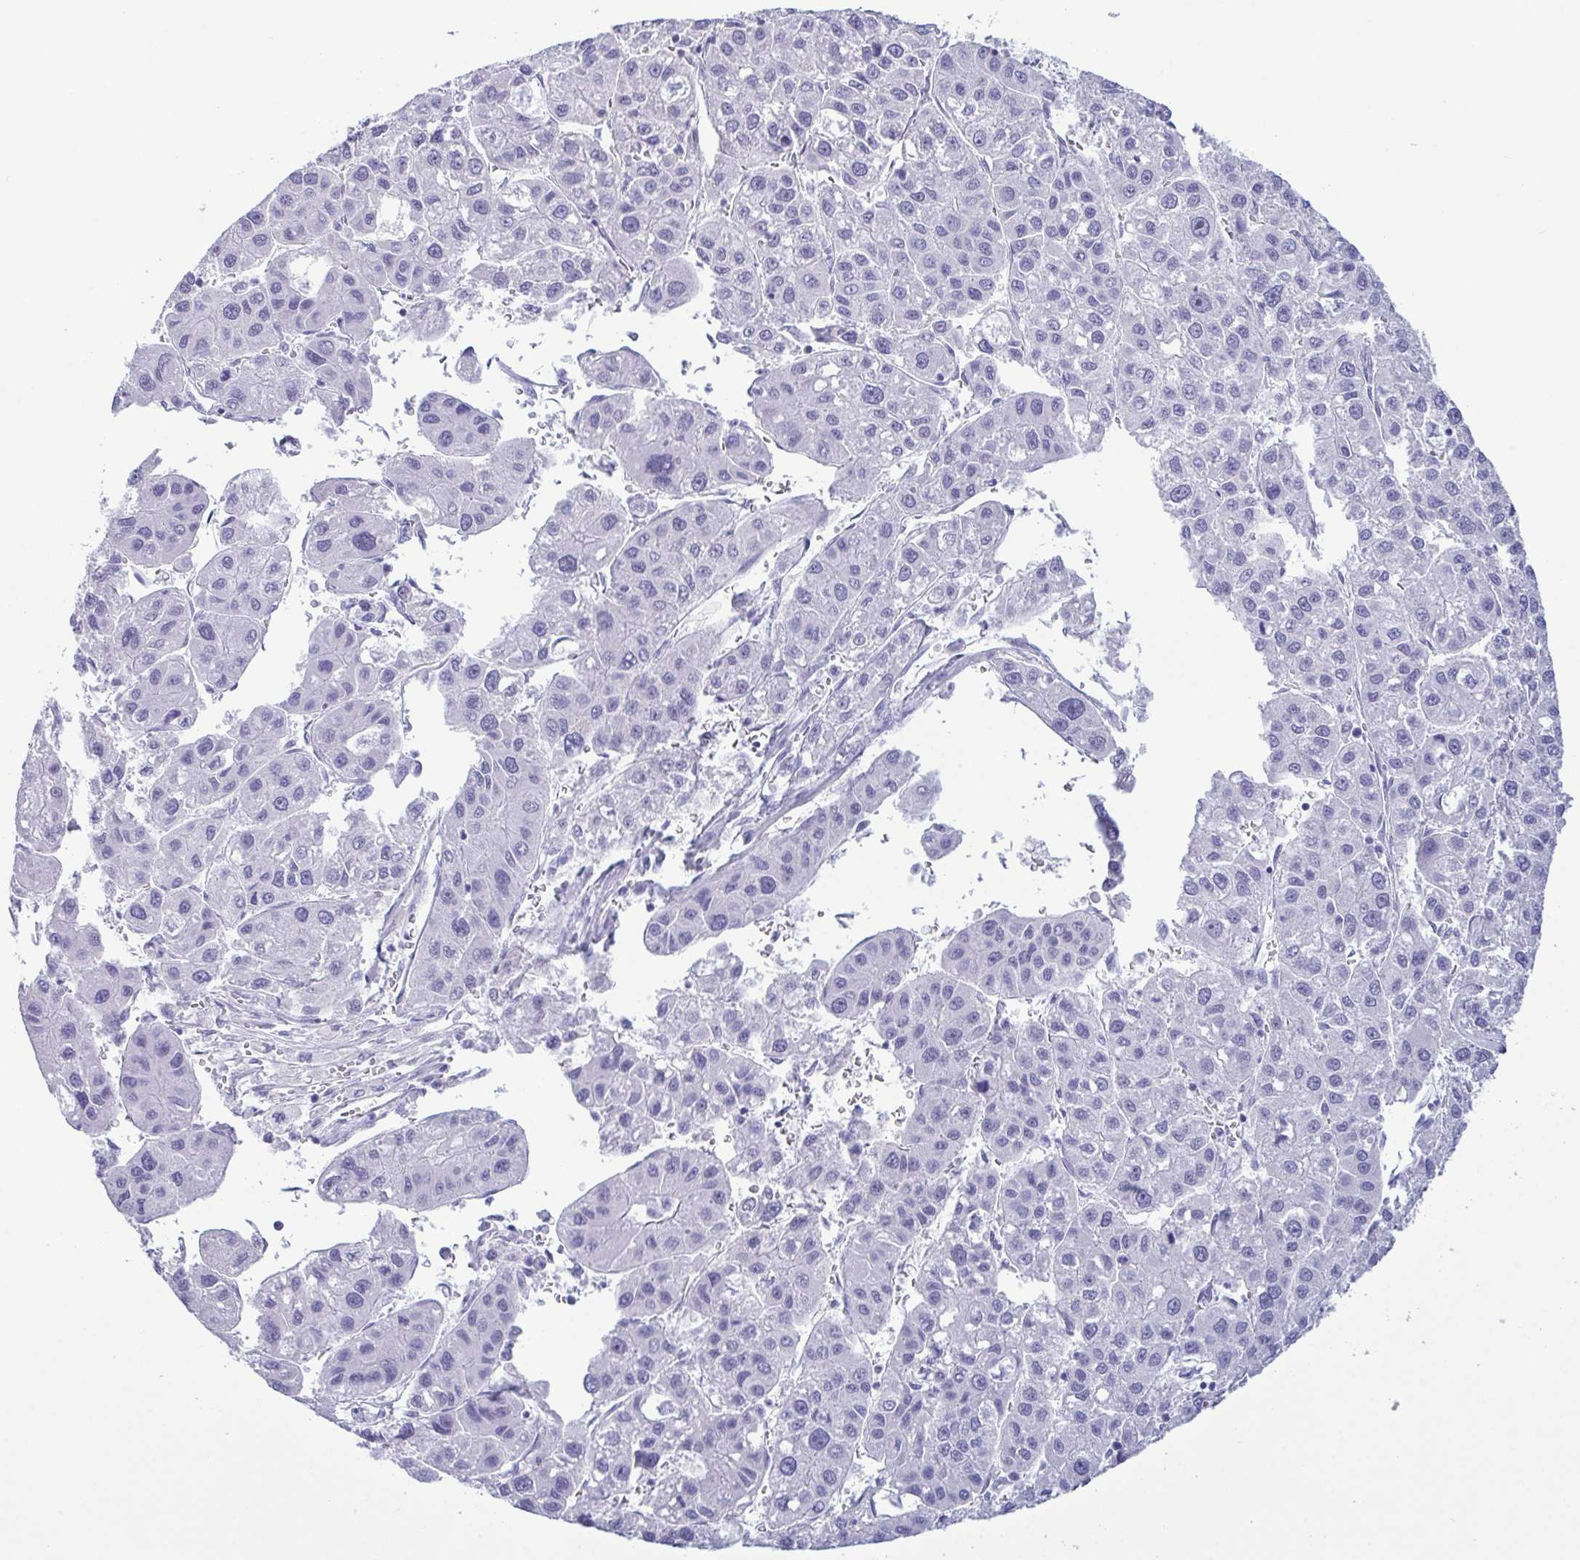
{"staining": {"intensity": "negative", "quantity": "none", "location": "none"}, "tissue": "liver cancer", "cell_type": "Tumor cells", "image_type": "cancer", "snomed": [{"axis": "morphology", "description": "Carcinoma, Hepatocellular, NOS"}, {"axis": "topography", "description": "Liver"}], "caption": "IHC histopathology image of liver cancer (hepatocellular carcinoma) stained for a protein (brown), which reveals no positivity in tumor cells. (Immunohistochemistry (ihc), brightfield microscopy, high magnification).", "gene": "SUGP2", "patient": {"sex": "male", "age": 73}}